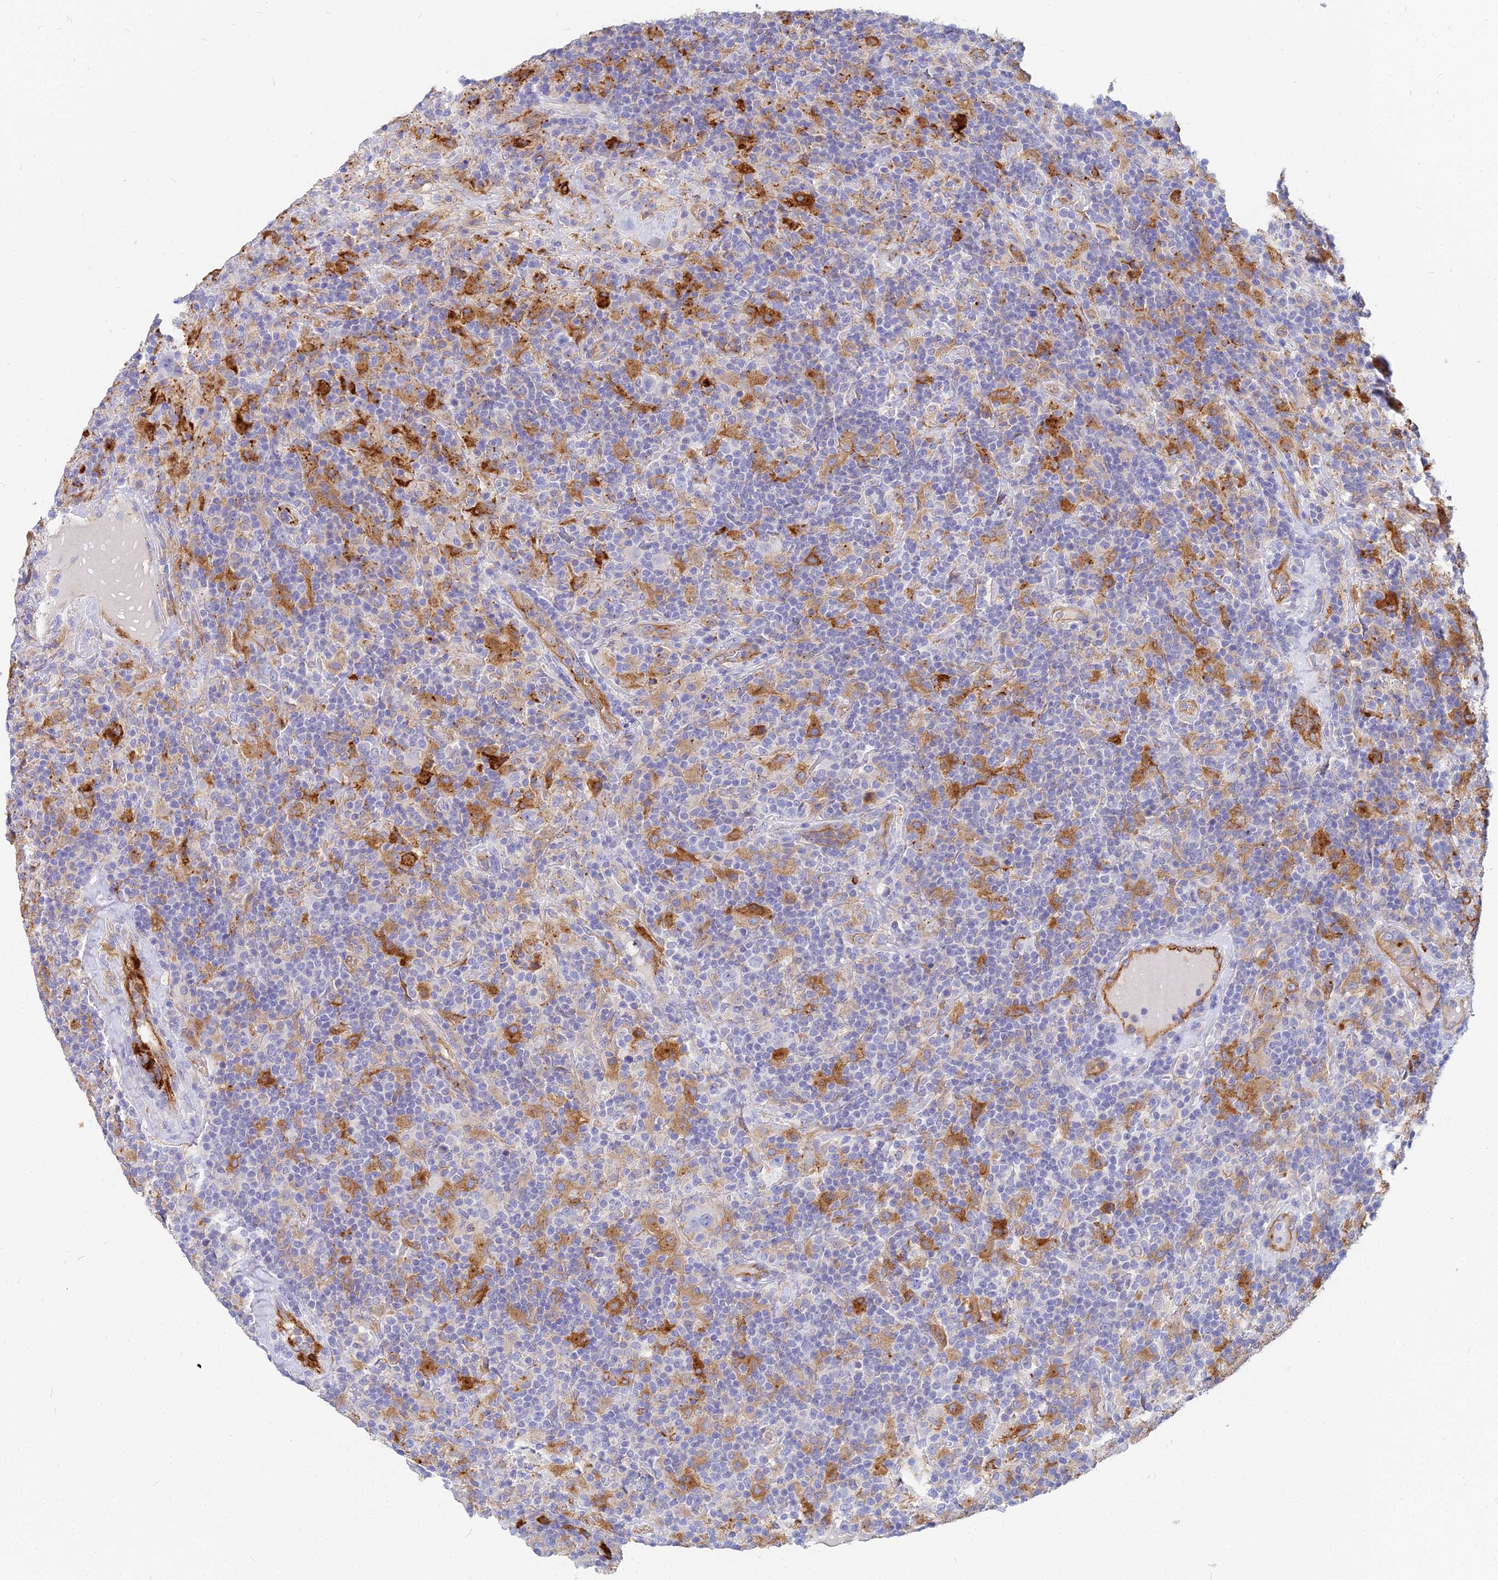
{"staining": {"intensity": "moderate", "quantity": ">75%", "location": "cytoplasmic/membranous"}, "tissue": "lymphoma", "cell_type": "Tumor cells", "image_type": "cancer", "snomed": [{"axis": "morphology", "description": "Hodgkin's disease, NOS"}, {"axis": "topography", "description": "Lymph node"}], "caption": "IHC of lymphoma reveals medium levels of moderate cytoplasmic/membranous expression in about >75% of tumor cells.", "gene": "VAT1", "patient": {"sex": "male", "age": 70}}